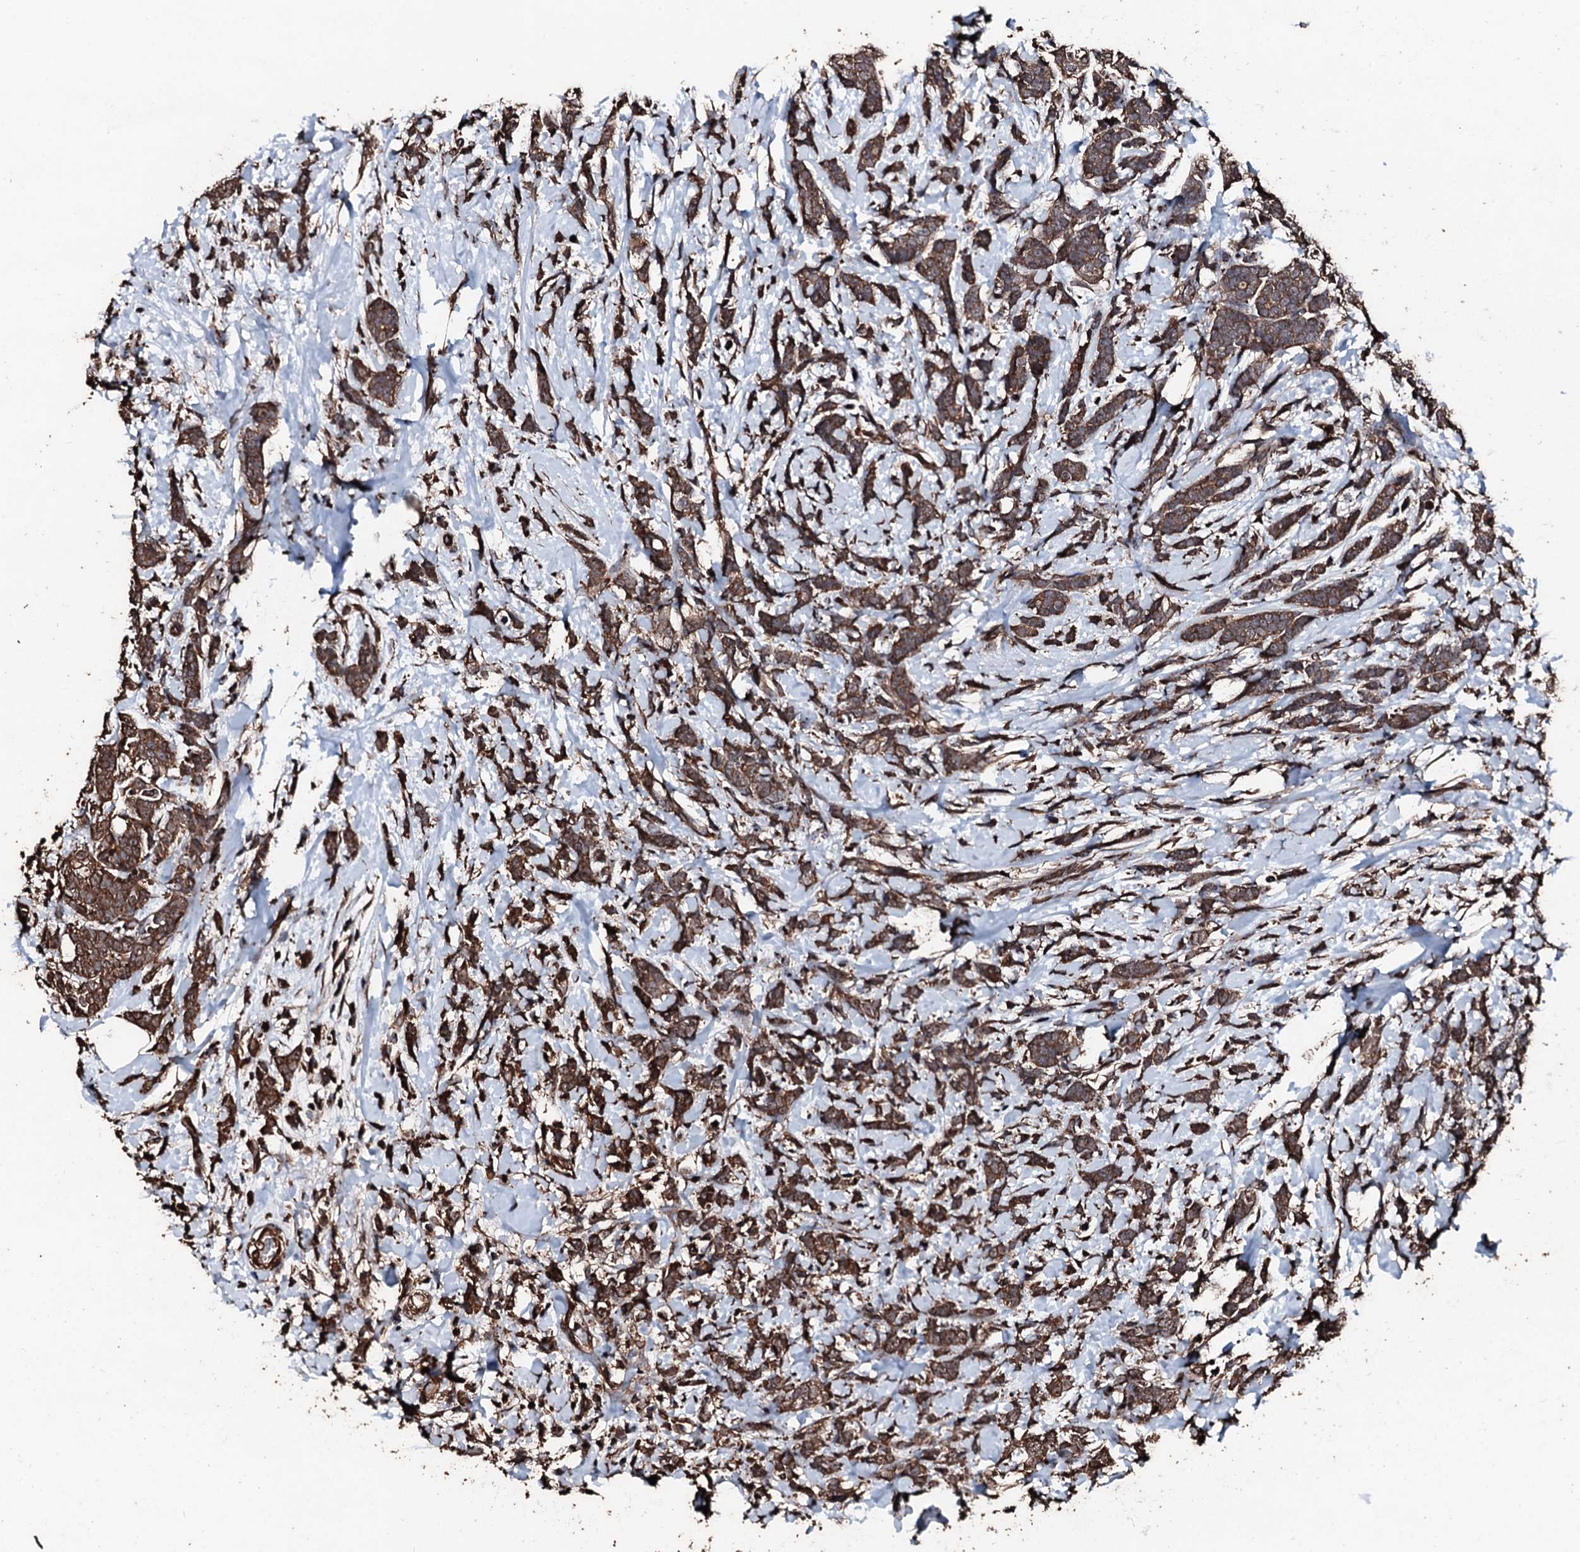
{"staining": {"intensity": "strong", "quantity": ">75%", "location": "cytoplasmic/membranous"}, "tissue": "breast cancer", "cell_type": "Tumor cells", "image_type": "cancer", "snomed": [{"axis": "morphology", "description": "Lobular carcinoma"}, {"axis": "topography", "description": "Breast"}], "caption": "Brown immunohistochemical staining in breast cancer (lobular carcinoma) demonstrates strong cytoplasmic/membranous positivity in approximately >75% of tumor cells.", "gene": "KIF18A", "patient": {"sex": "female", "age": 58}}